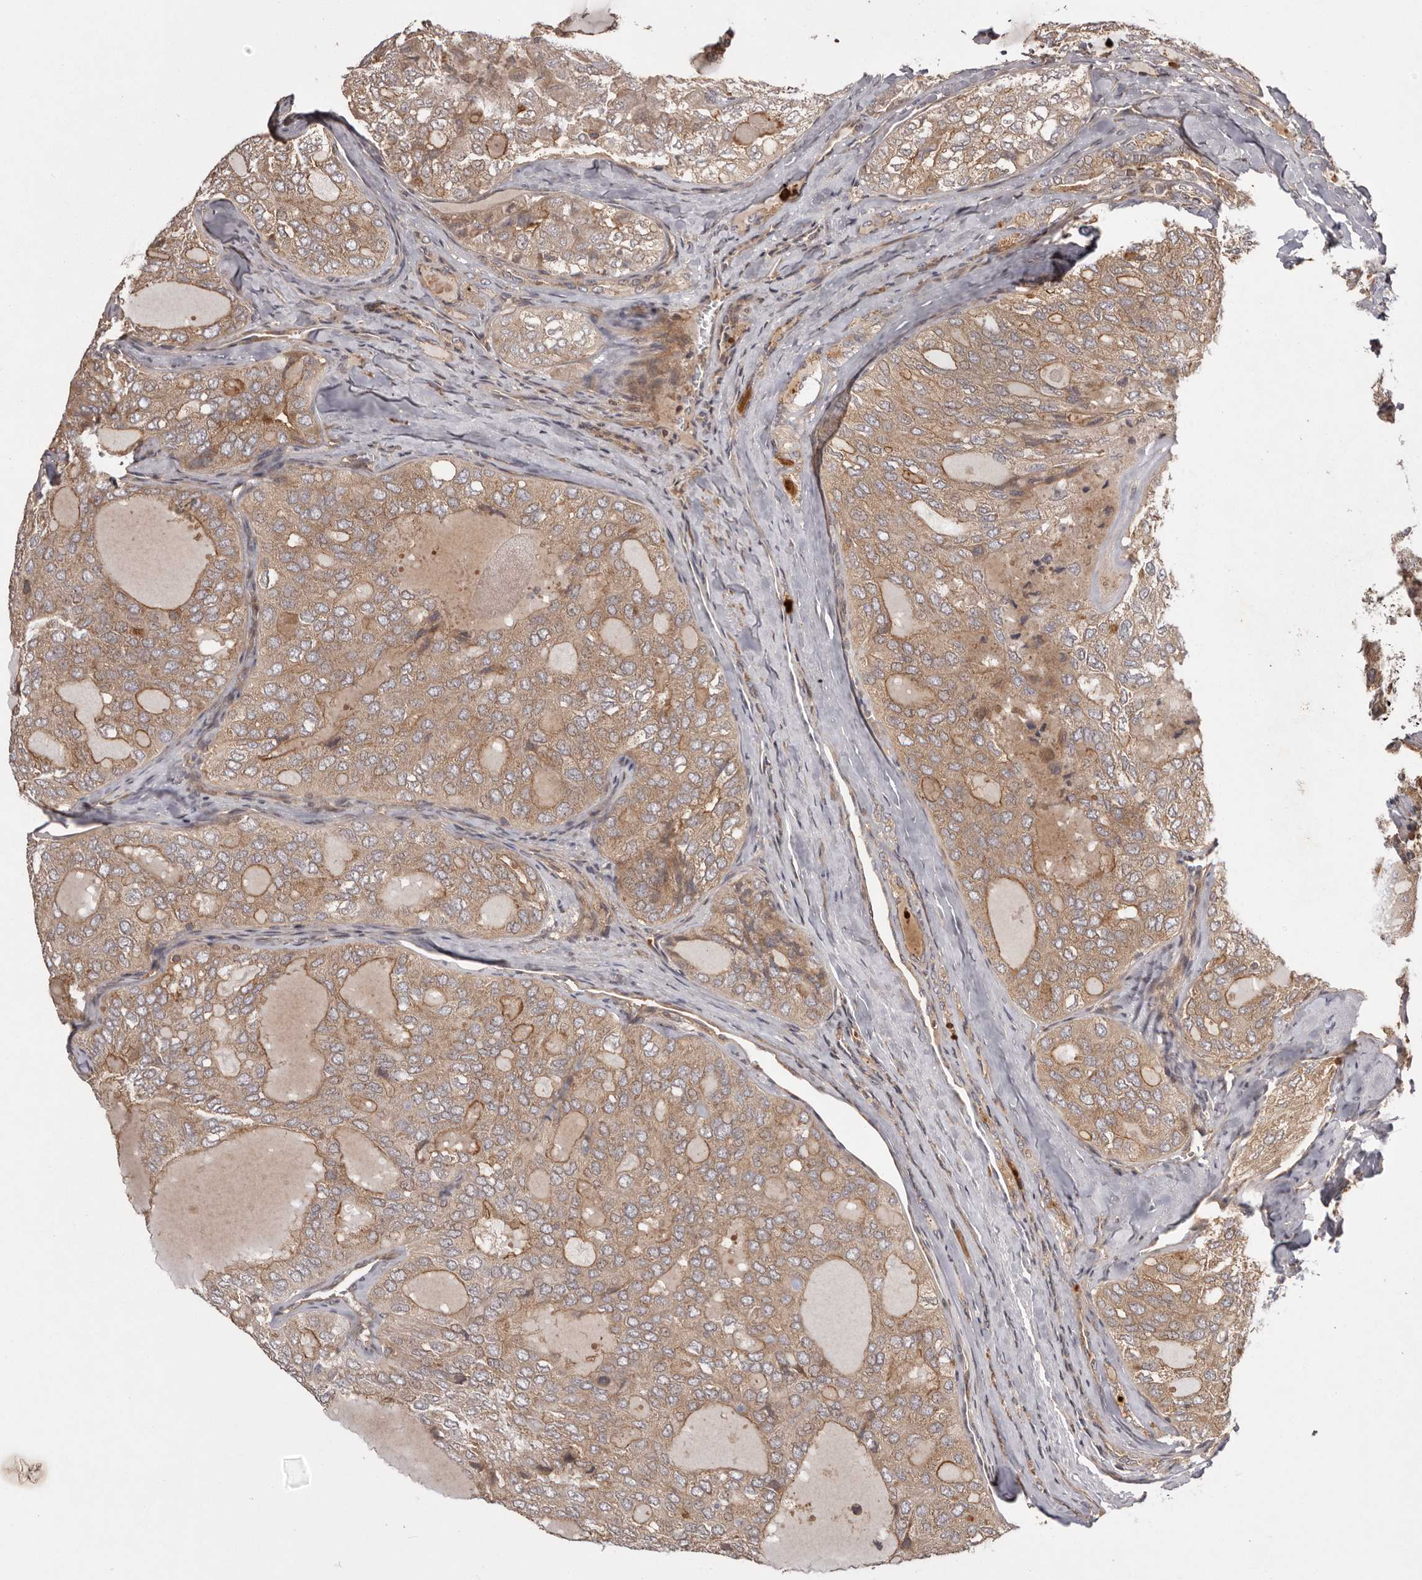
{"staining": {"intensity": "weak", "quantity": ">75%", "location": "cytoplasmic/membranous"}, "tissue": "thyroid cancer", "cell_type": "Tumor cells", "image_type": "cancer", "snomed": [{"axis": "morphology", "description": "Follicular adenoma carcinoma, NOS"}, {"axis": "topography", "description": "Thyroid gland"}], "caption": "Protein staining demonstrates weak cytoplasmic/membranous staining in approximately >75% of tumor cells in follicular adenoma carcinoma (thyroid).", "gene": "NFKBIA", "patient": {"sex": "male", "age": 75}}